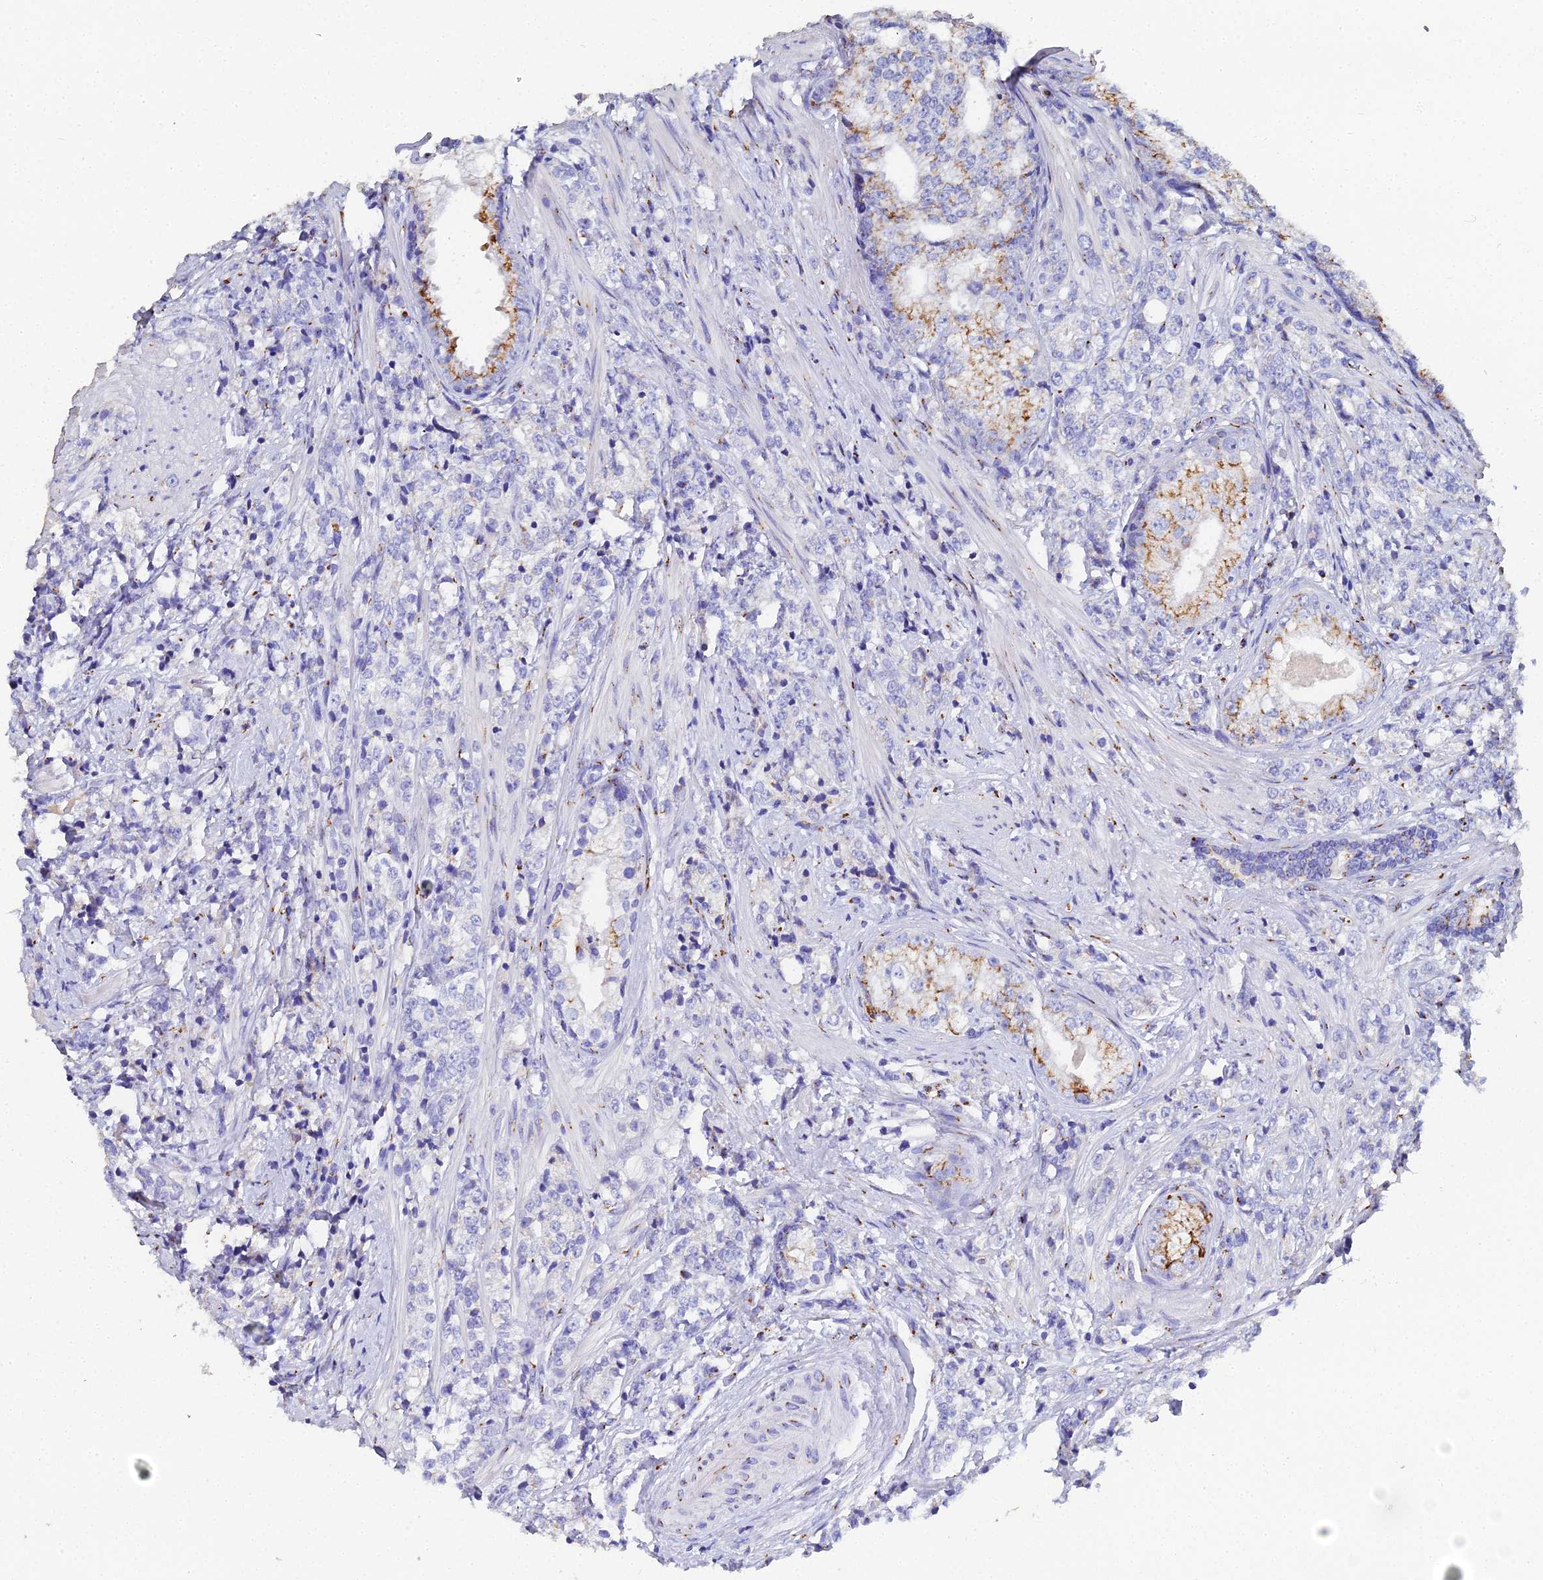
{"staining": {"intensity": "moderate", "quantity": "25%-75%", "location": "cytoplasmic/membranous"}, "tissue": "prostate cancer", "cell_type": "Tumor cells", "image_type": "cancer", "snomed": [{"axis": "morphology", "description": "Adenocarcinoma, High grade"}, {"axis": "topography", "description": "Prostate"}], "caption": "Brown immunohistochemical staining in high-grade adenocarcinoma (prostate) reveals moderate cytoplasmic/membranous expression in about 25%-75% of tumor cells. (DAB (3,3'-diaminobenzidine) IHC with brightfield microscopy, high magnification).", "gene": "ENSG00000268674", "patient": {"sex": "male", "age": 69}}